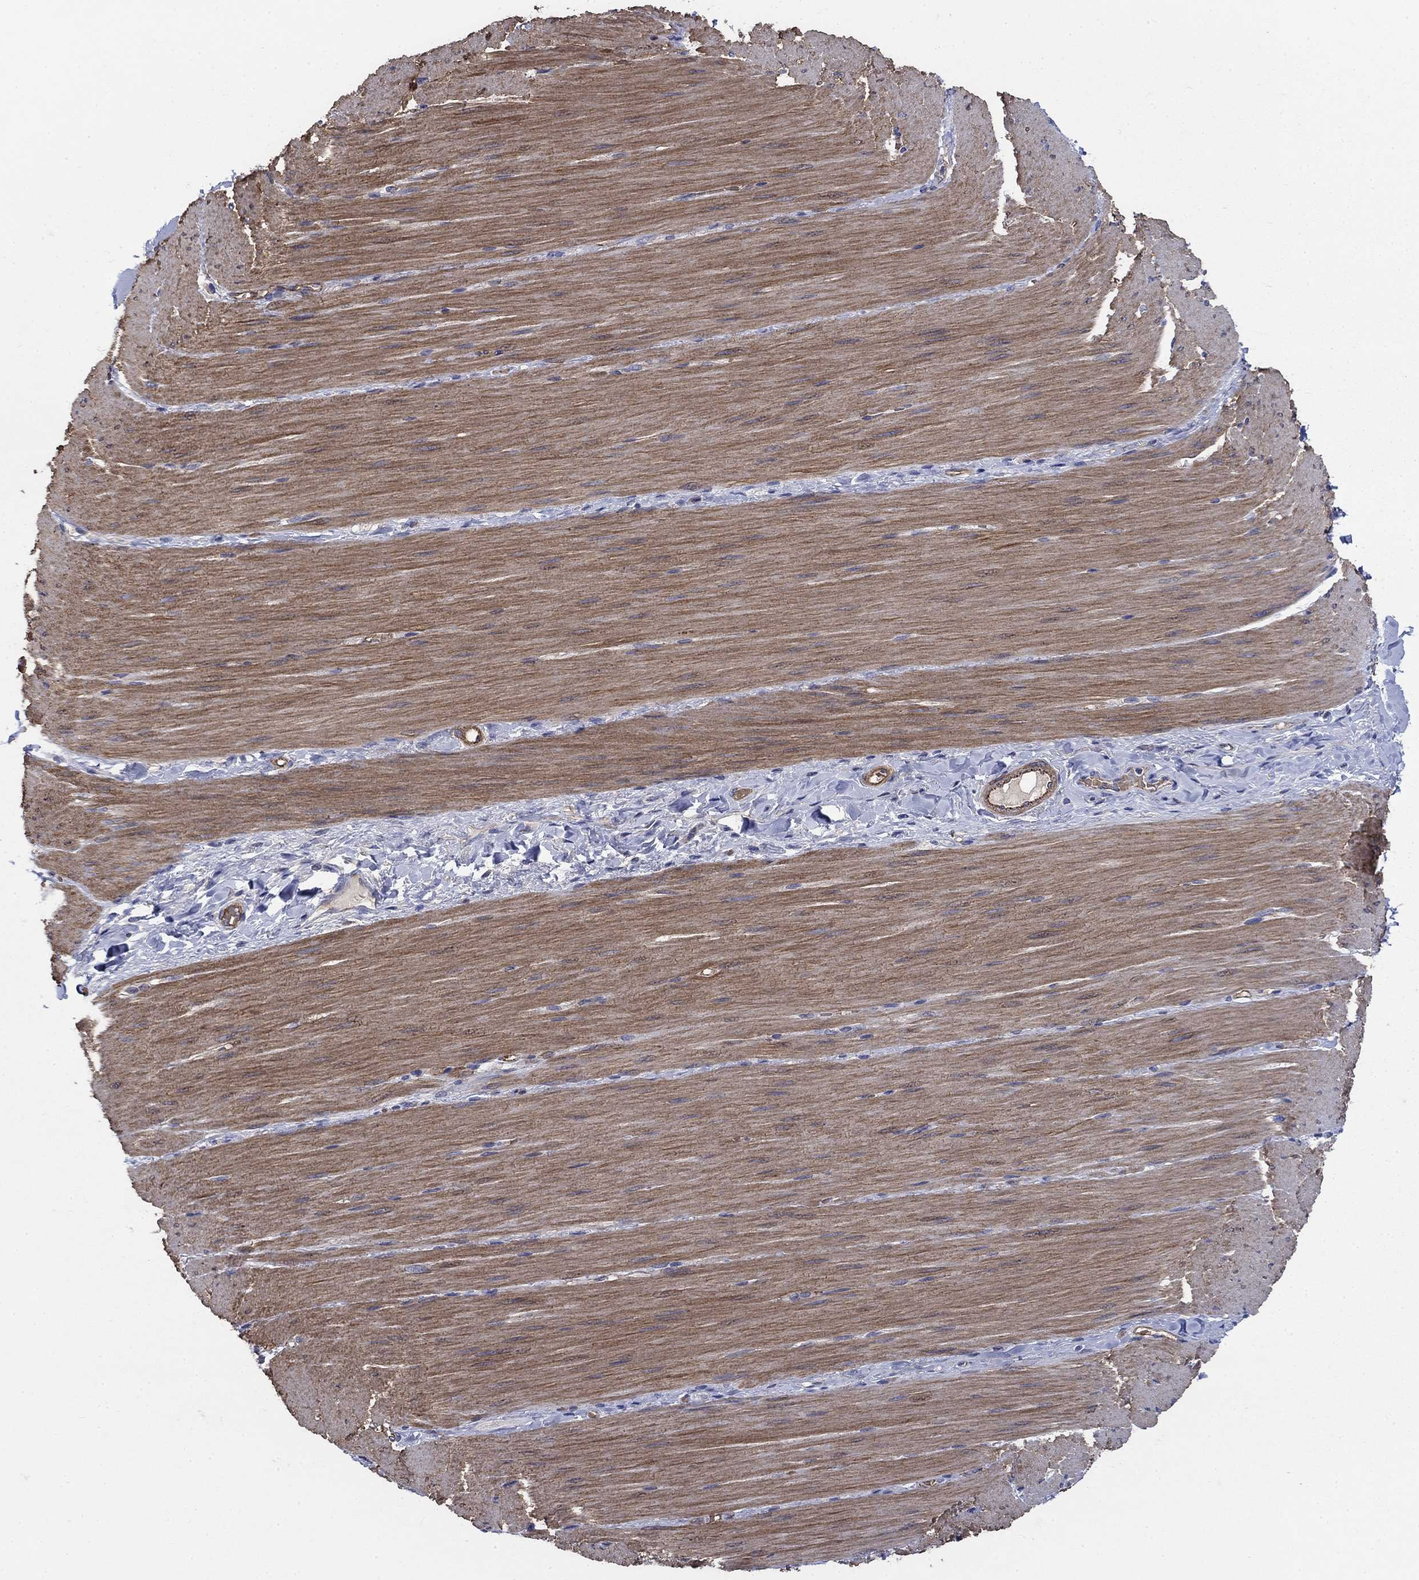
{"staining": {"intensity": "negative", "quantity": "none", "location": "none"}, "tissue": "adipose tissue", "cell_type": "Adipocytes", "image_type": "normal", "snomed": [{"axis": "morphology", "description": "Normal tissue, NOS"}, {"axis": "topography", "description": "Smooth muscle"}, {"axis": "topography", "description": "Duodenum"}, {"axis": "topography", "description": "Peripheral nerve tissue"}], "caption": "Adipocytes are negative for brown protein staining in benign adipose tissue.", "gene": "FLNC", "patient": {"sex": "female", "age": 61}}